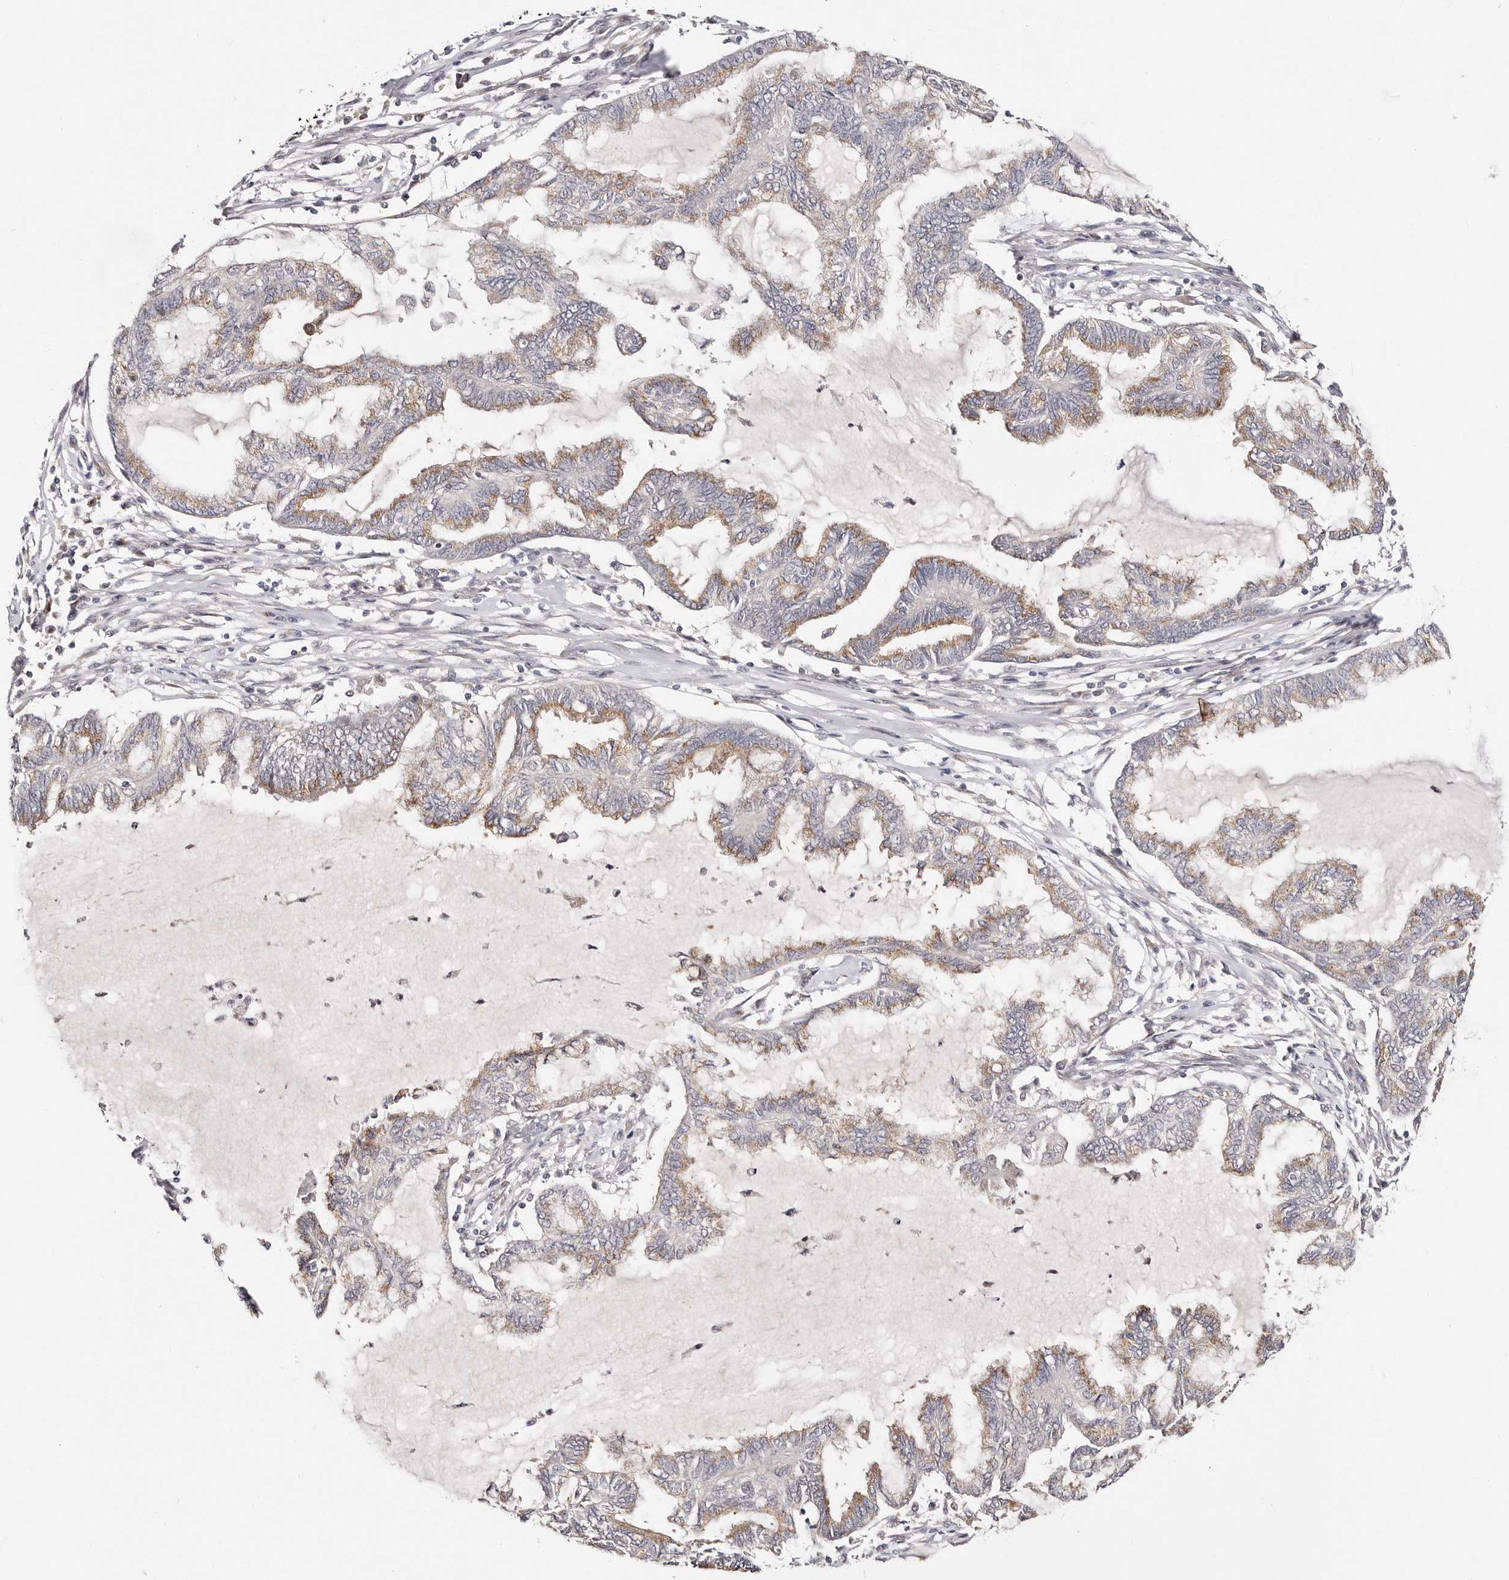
{"staining": {"intensity": "moderate", "quantity": "25%-75%", "location": "cytoplasmic/membranous"}, "tissue": "endometrial cancer", "cell_type": "Tumor cells", "image_type": "cancer", "snomed": [{"axis": "morphology", "description": "Adenocarcinoma, NOS"}, {"axis": "topography", "description": "Endometrium"}], "caption": "Protein expression analysis of human endometrial cancer reveals moderate cytoplasmic/membranous positivity in about 25%-75% of tumor cells. (DAB (3,3'-diaminobenzidine) IHC with brightfield microscopy, high magnification).", "gene": "VIPAS39", "patient": {"sex": "female", "age": 86}}